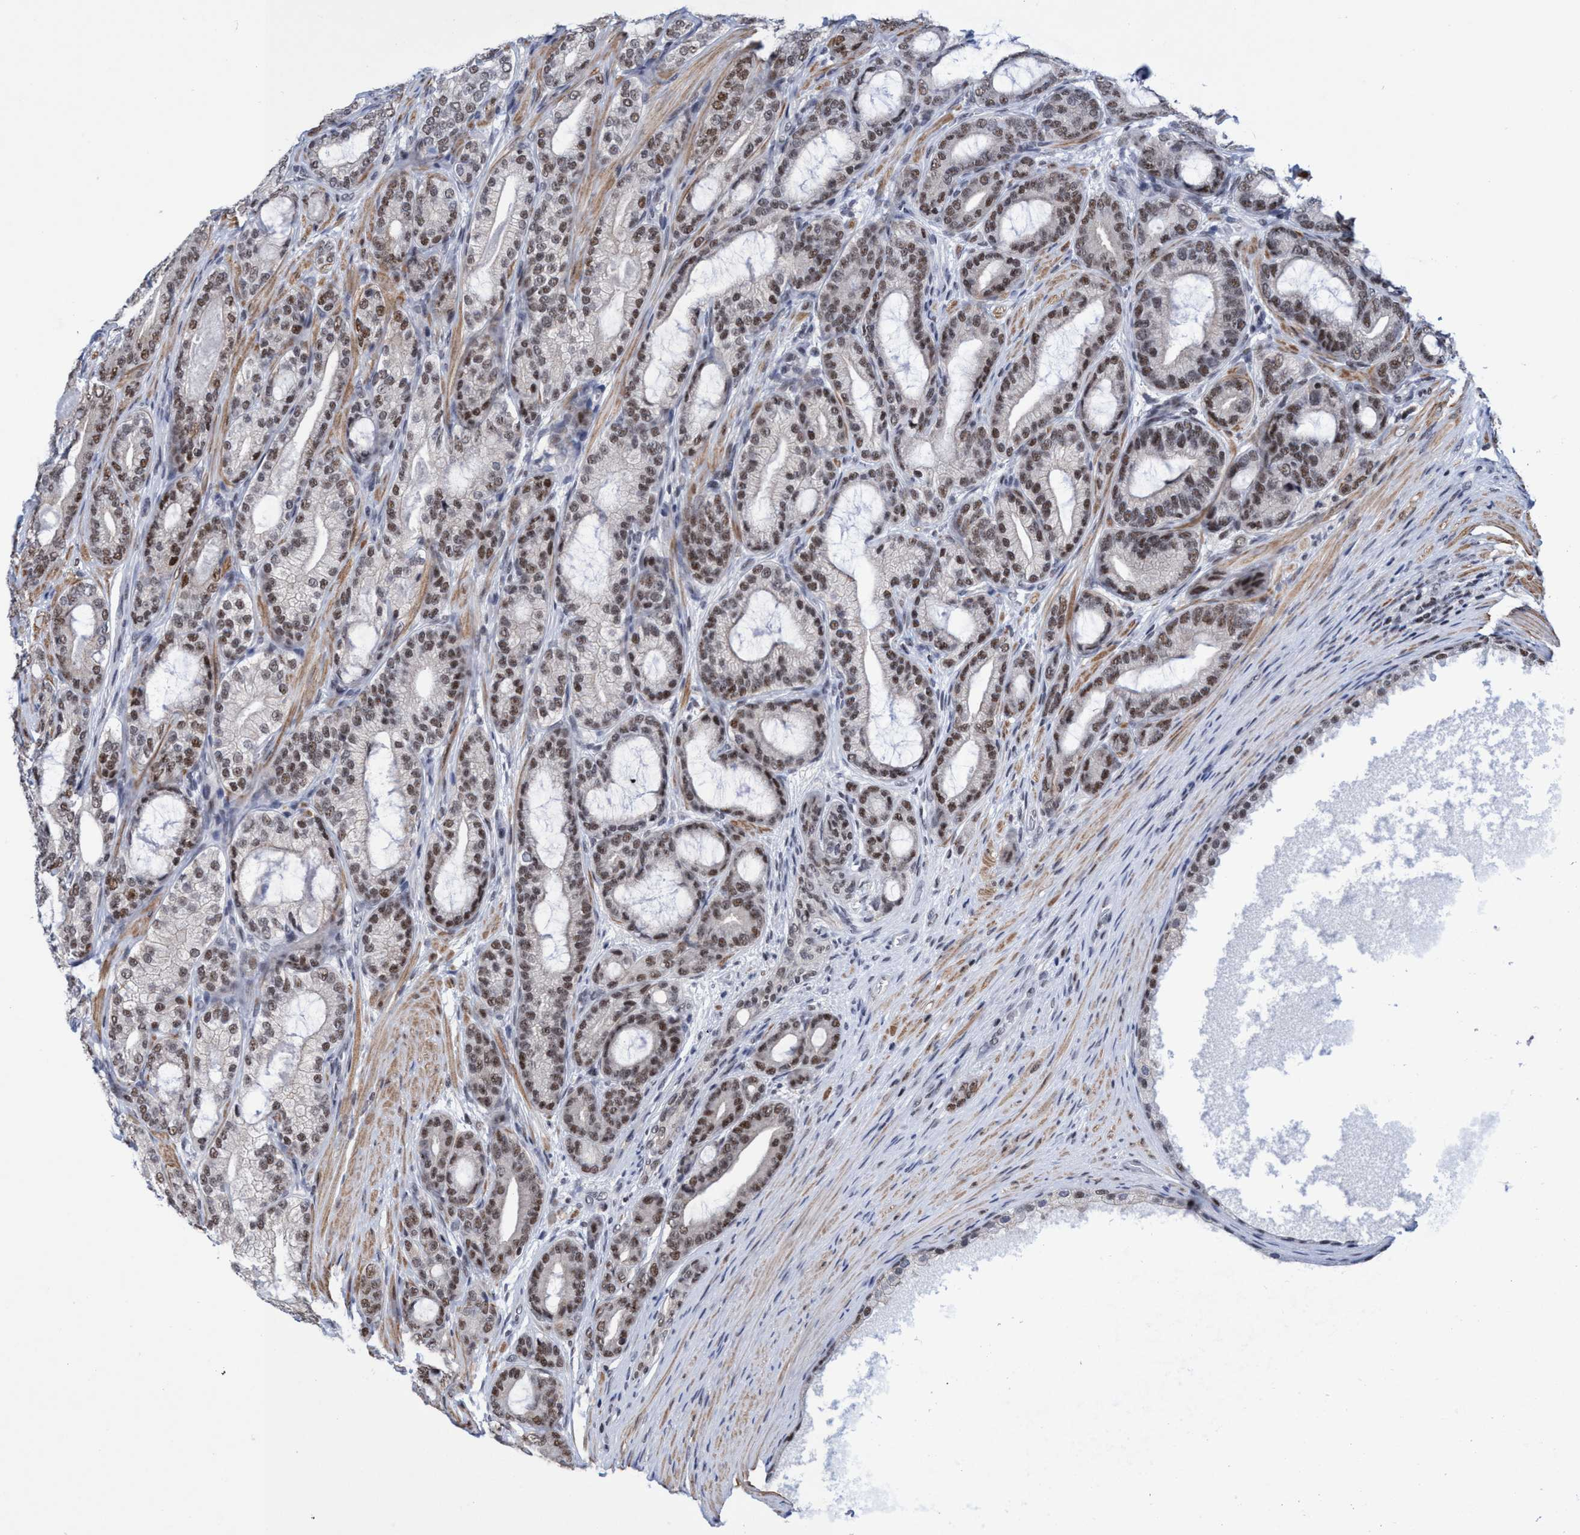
{"staining": {"intensity": "moderate", "quantity": ">75%", "location": "nuclear"}, "tissue": "prostate cancer", "cell_type": "Tumor cells", "image_type": "cancer", "snomed": [{"axis": "morphology", "description": "Adenocarcinoma, High grade"}, {"axis": "topography", "description": "Prostate"}], "caption": "Immunohistochemical staining of human prostate adenocarcinoma (high-grade) demonstrates moderate nuclear protein expression in approximately >75% of tumor cells.", "gene": "C9orf78", "patient": {"sex": "male", "age": 60}}